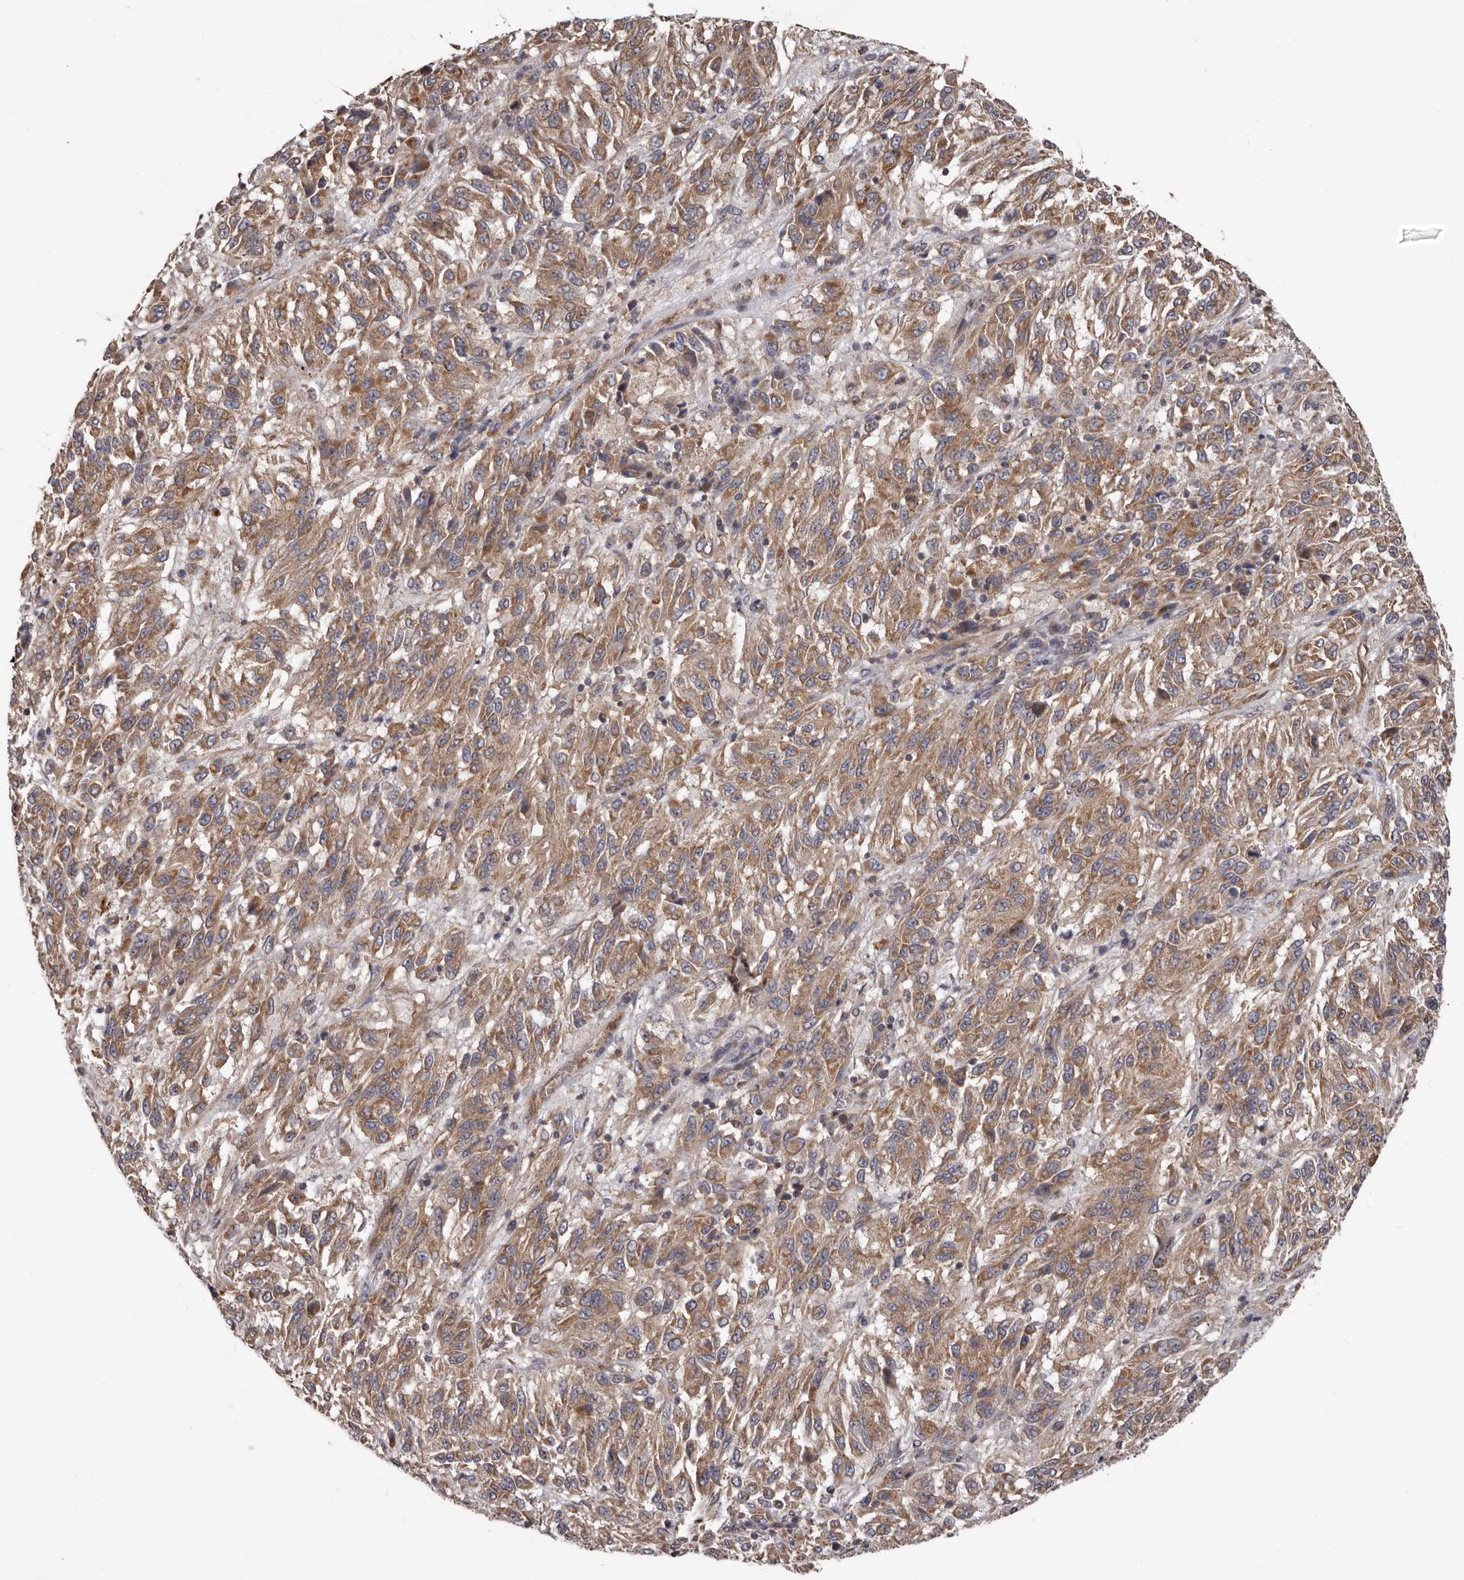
{"staining": {"intensity": "moderate", "quantity": ">75%", "location": "cytoplasmic/membranous"}, "tissue": "melanoma", "cell_type": "Tumor cells", "image_type": "cancer", "snomed": [{"axis": "morphology", "description": "Malignant melanoma, Metastatic site"}, {"axis": "topography", "description": "Lung"}], "caption": "A photomicrograph of human melanoma stained for a protein demonstrates moderate cytoplasmic/membranous brown staining in tumor cells.", "gene": "VPS37A", "patient": {"sex": "male", "age": 64}}